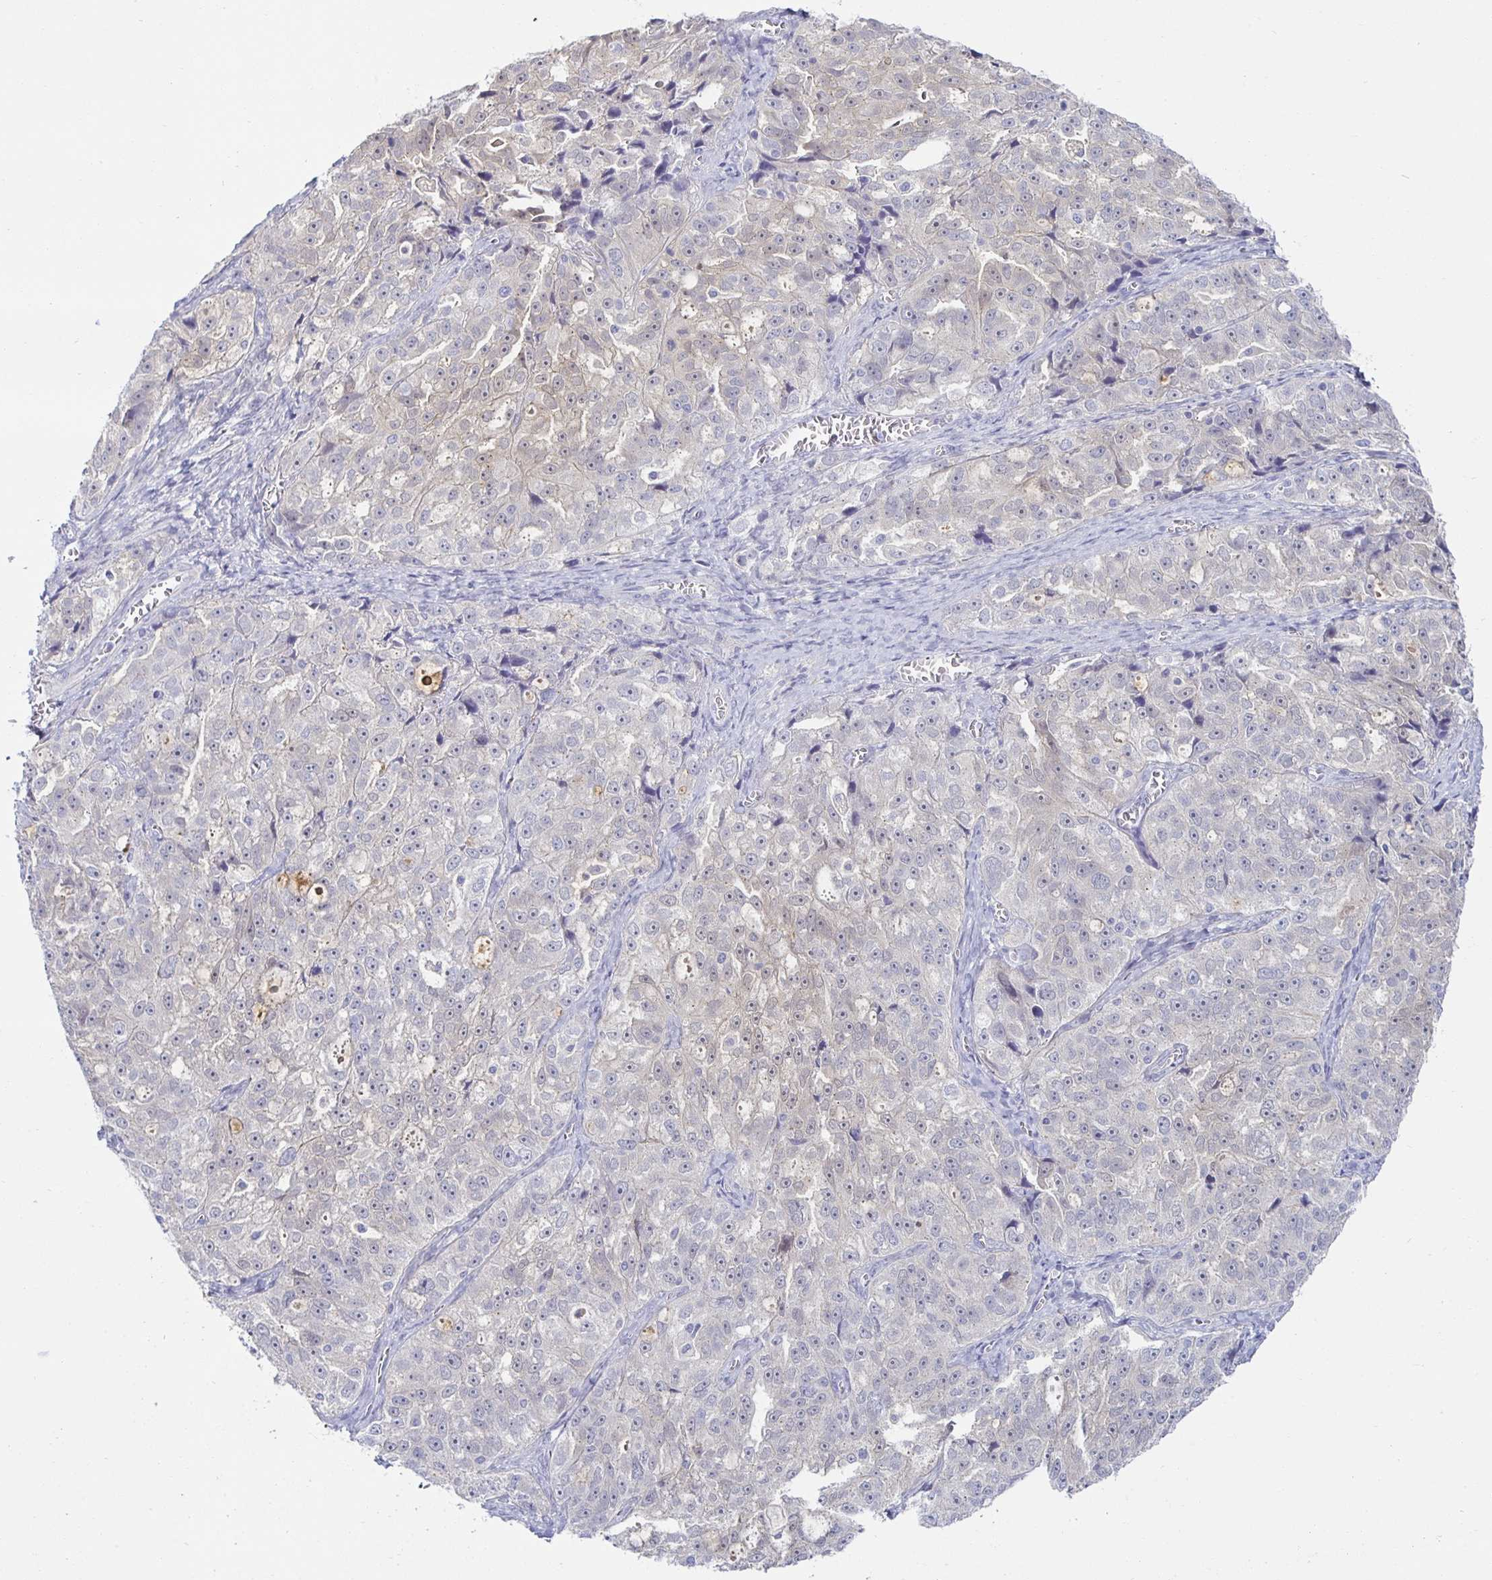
{"staining": {"intensity": "negative", "quantity": "none", "location": "none"}, "tissue": "ovarian cancer", "cell_type": "Tumor cells", "image_type": "cancer", "snomed": [{"axis": "morphology", "description": "Cystadenocarcinoma, serous, NOS"}, {"axis": "topography", "description": "Ovary"}], "caption": "The IHC image has no significant expression in tumor cells of ovarian cancer (serous cystadenocarcinoma) tissue.", "gene": "MON2", "patient": {"sex": "female", "age": 51}}